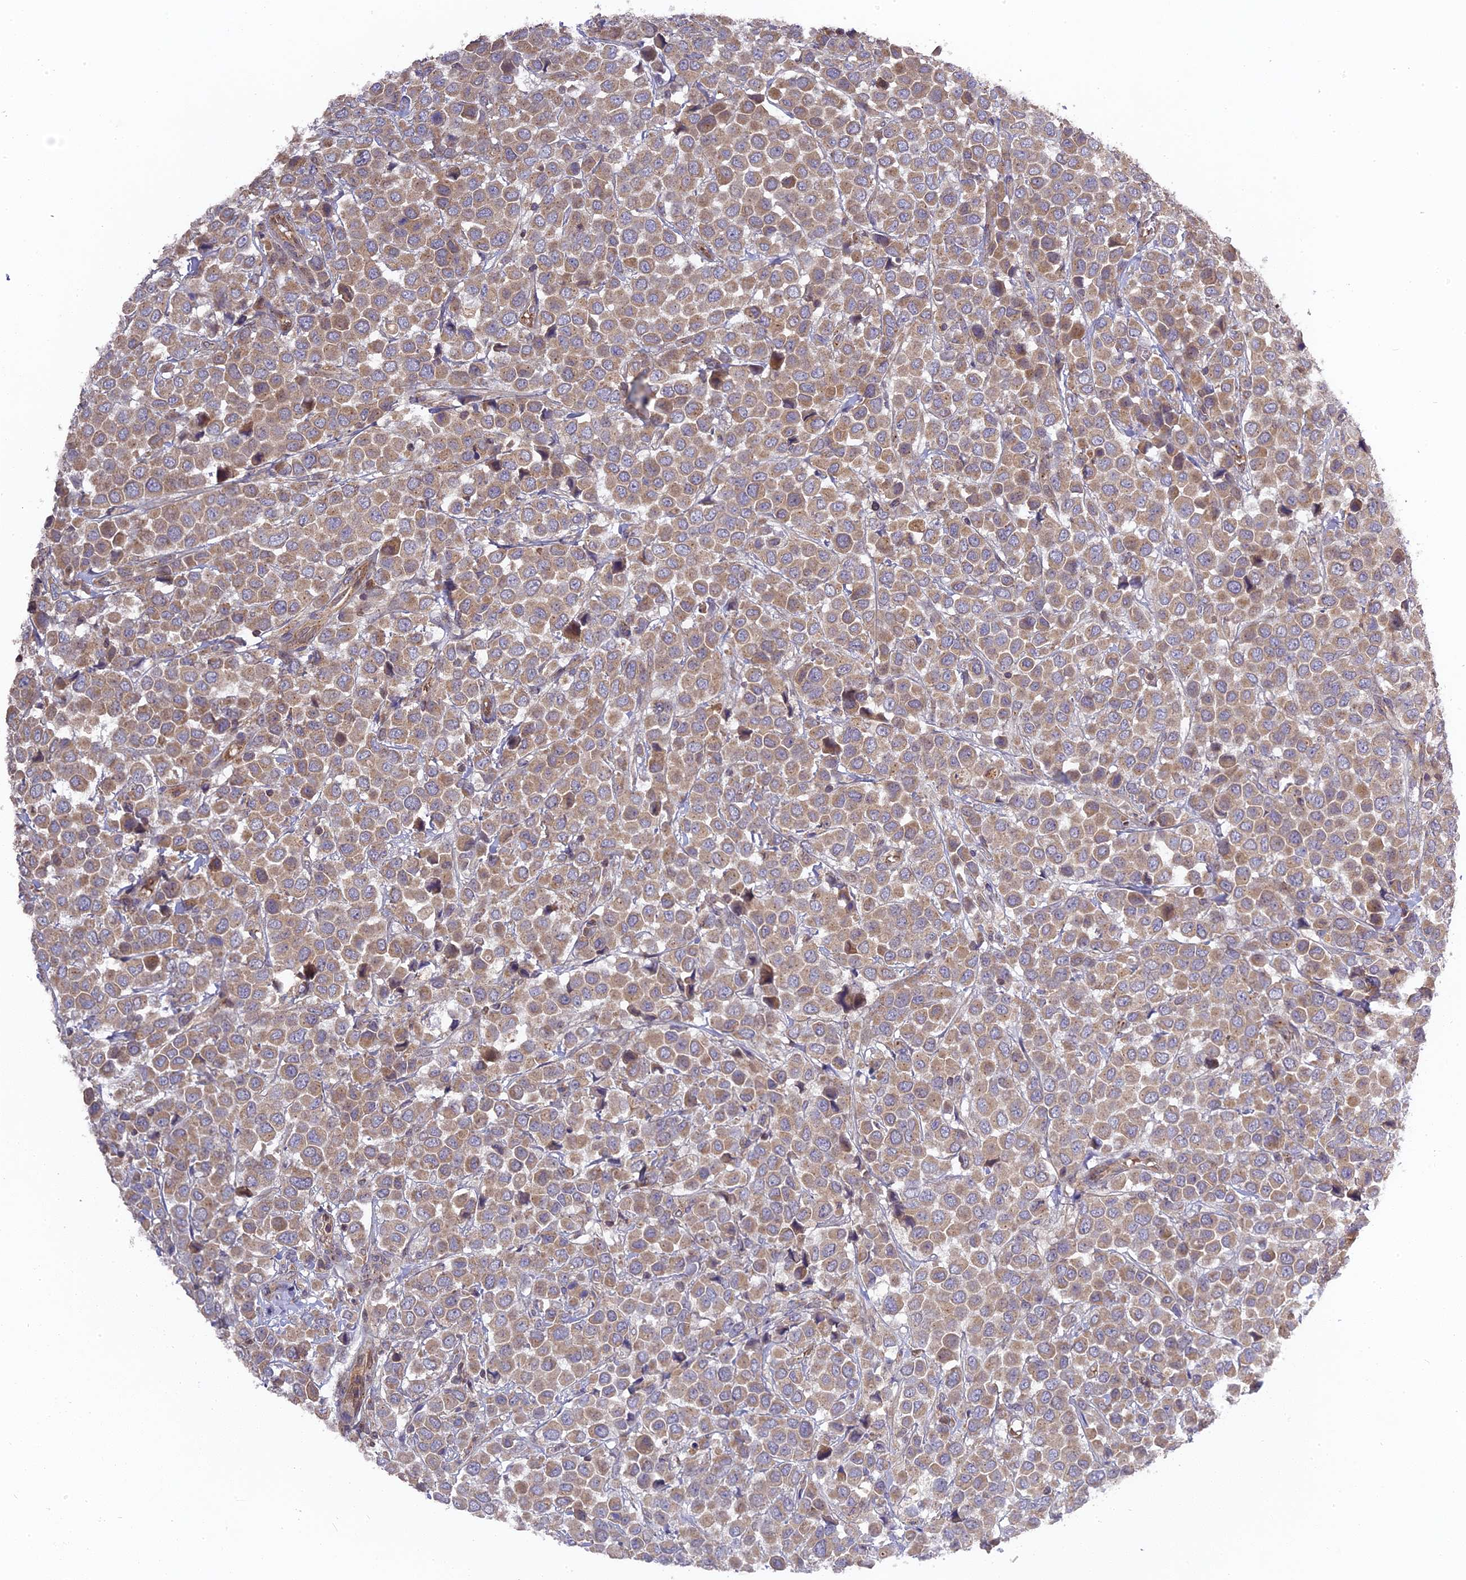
{"staining": {"intensity": "moderate", "quantity": ">75%", "location": "cytoplasmic/membranous"}, "tissue": "breast cancer", "cell_type": "Tumor cells", "image_type": "cancer", "snomed": [{"axis": "morphology", "description": "Duct carcinoma"}, {"axis": "topography", "description": "Breast"}], "caption": "A histopathology image of breast cancer stained for a protein shows moderate cytoplasmic/membranous brown staining in tumor cells.", "gene": "RPIA", "patient": {"sex": "female", "age": 61}}